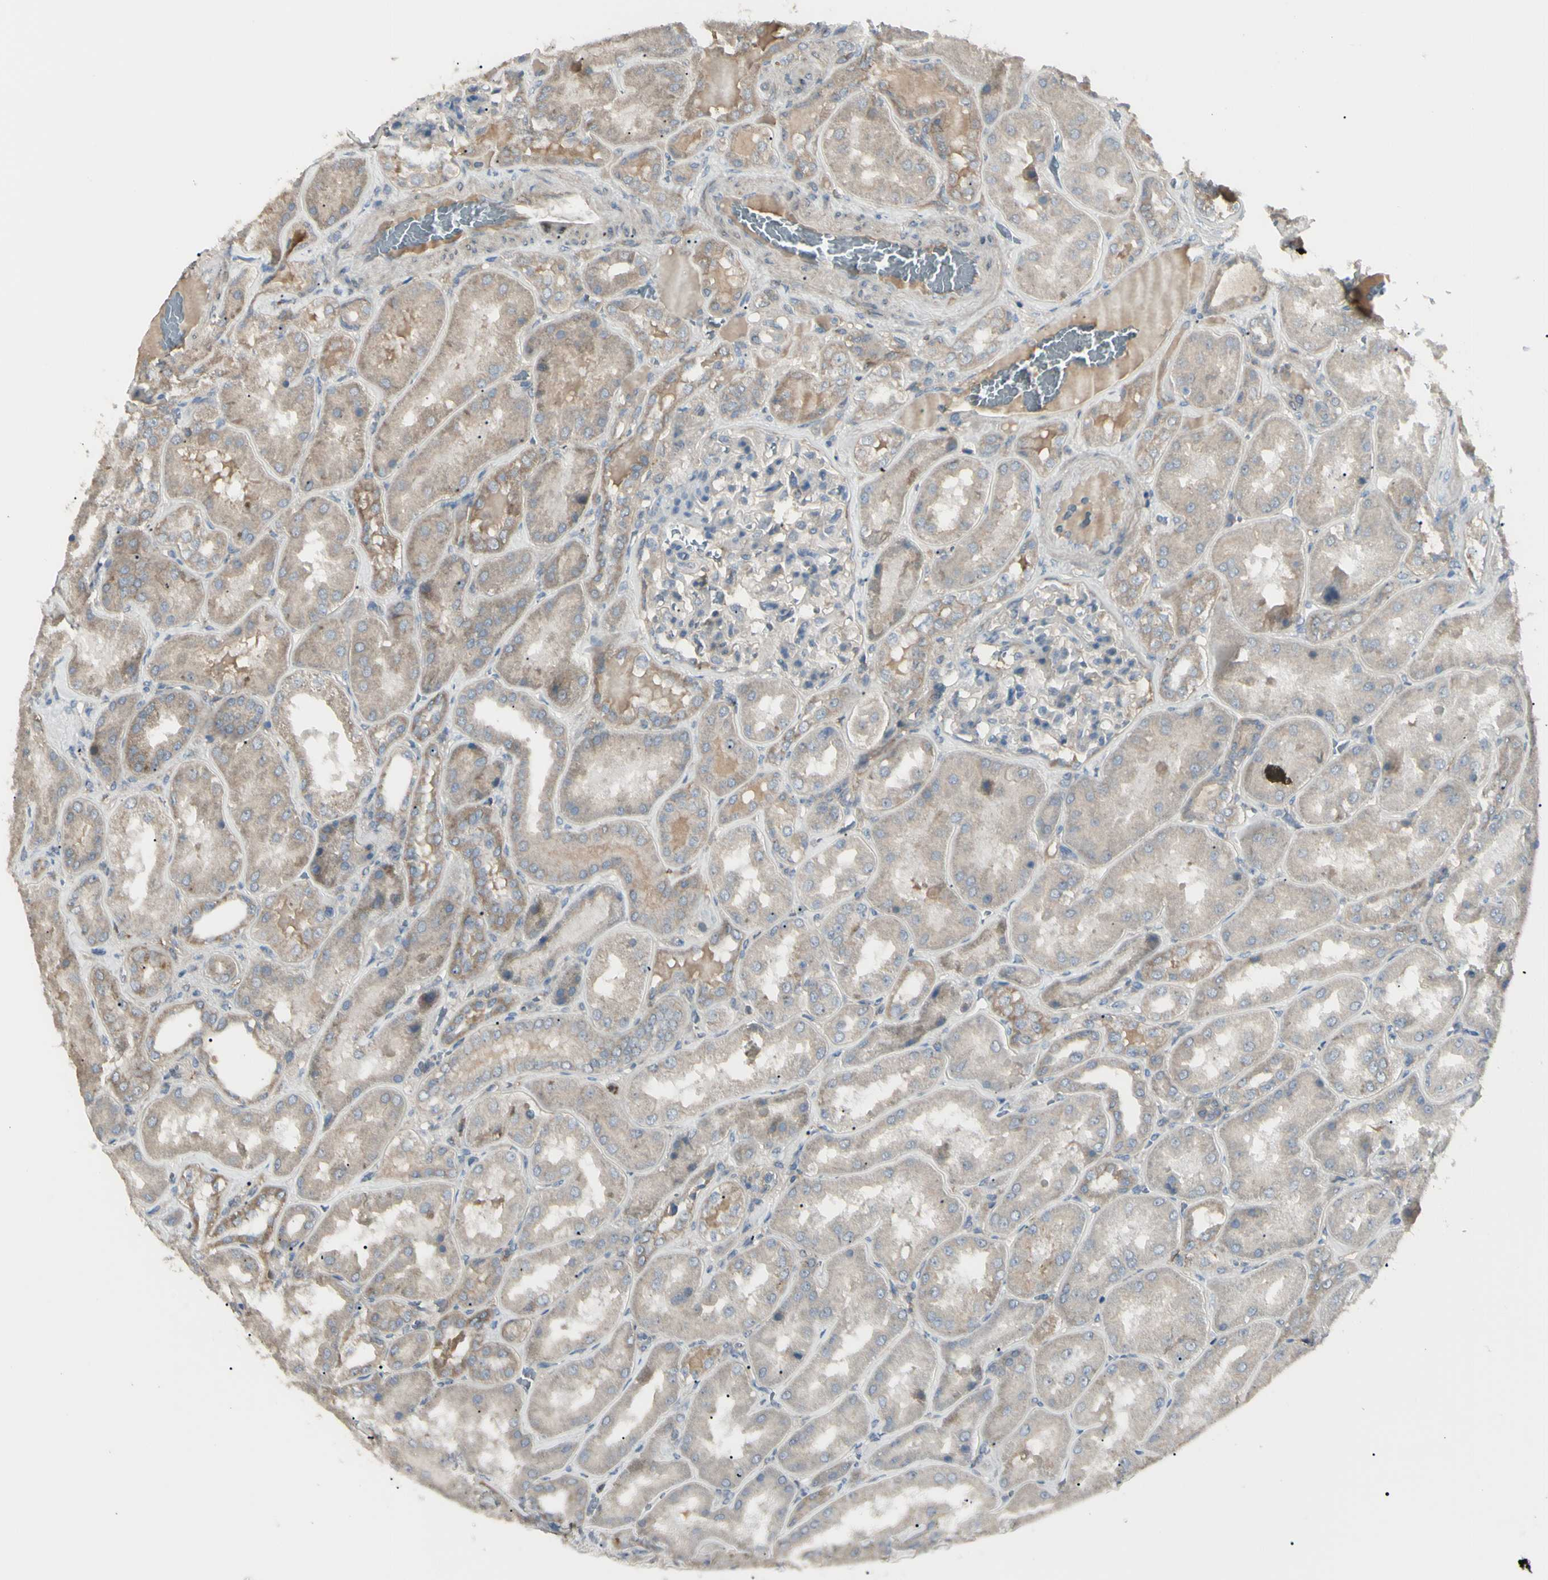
{"staining": {"intensity": "weak", "quantity": "<25%", "location": "cytoplasmic/membranous"}, "tissue": "kidney", "cell_type": "Cells in glomeruli", "image_type": "normal", "snomed": [{"axis": "morphology", "description": "Normal tissue, NOS"}, {"axis": "topography", "description": "Kidney"}], "caption": "This is an IHC photomicrograph of unremarkable kidney. There is no staining in cells in glomeruli.", "gene": "CD276", "patient": {"sex": "female", "age": 56}}